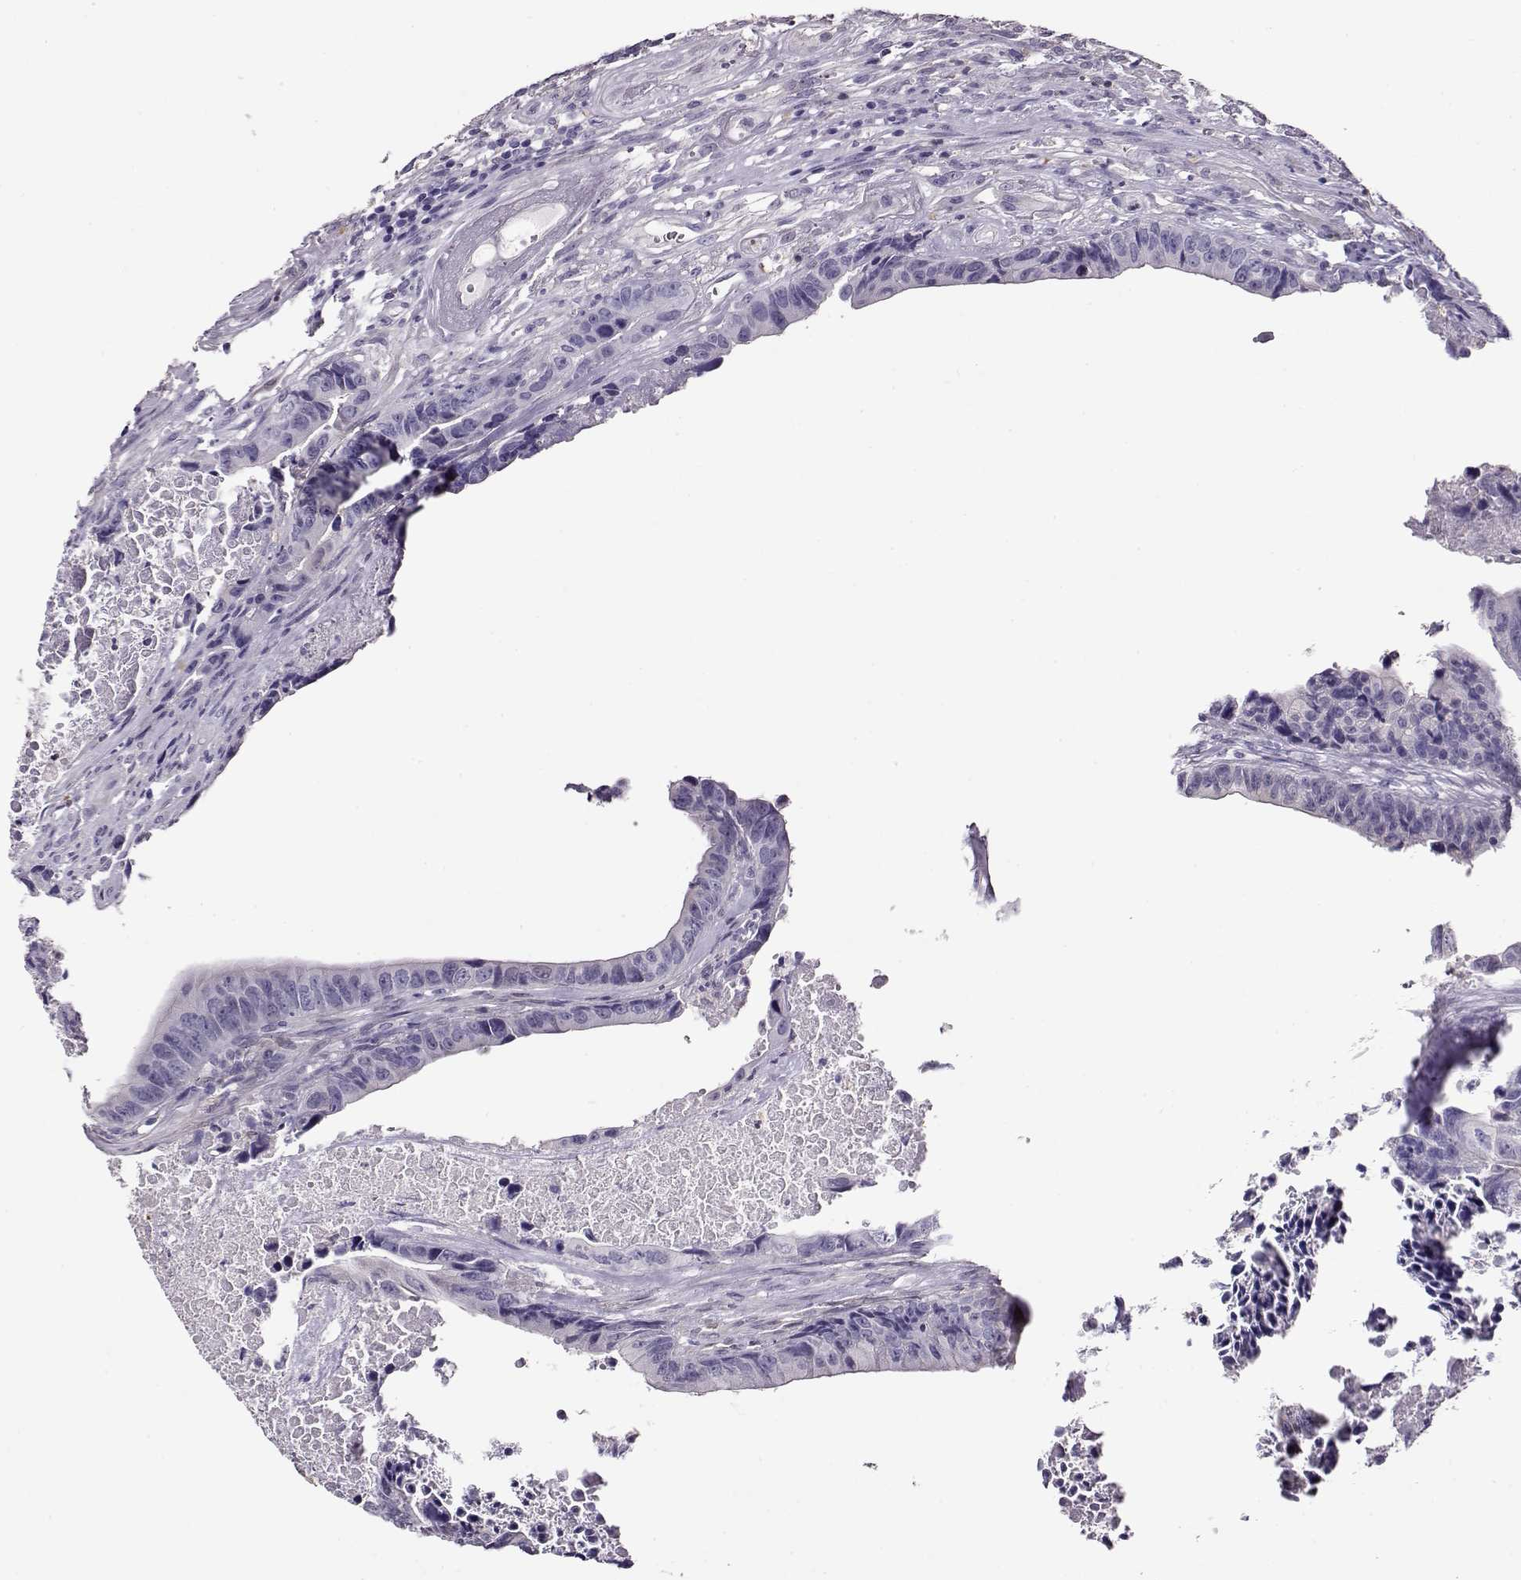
{"staining": {"intensity": "negative", "quantity": "none", "location": "none"}, "tissue": "colorectal cancer", "cell_type": "Tumor cells", "image_type": "cancer", "snomed": [{"axis": "morphology", "description": "Adenocarcinoma, NOS"}, {"axis": "topography", "description": "Colon"}], "caption": "Colorectal cancer stained for a protein using immunohistochemistry (IHC) displays no positivity tumor cells.", "gene": "CCR8", "patient": {"sex": "female", "age": 87}}